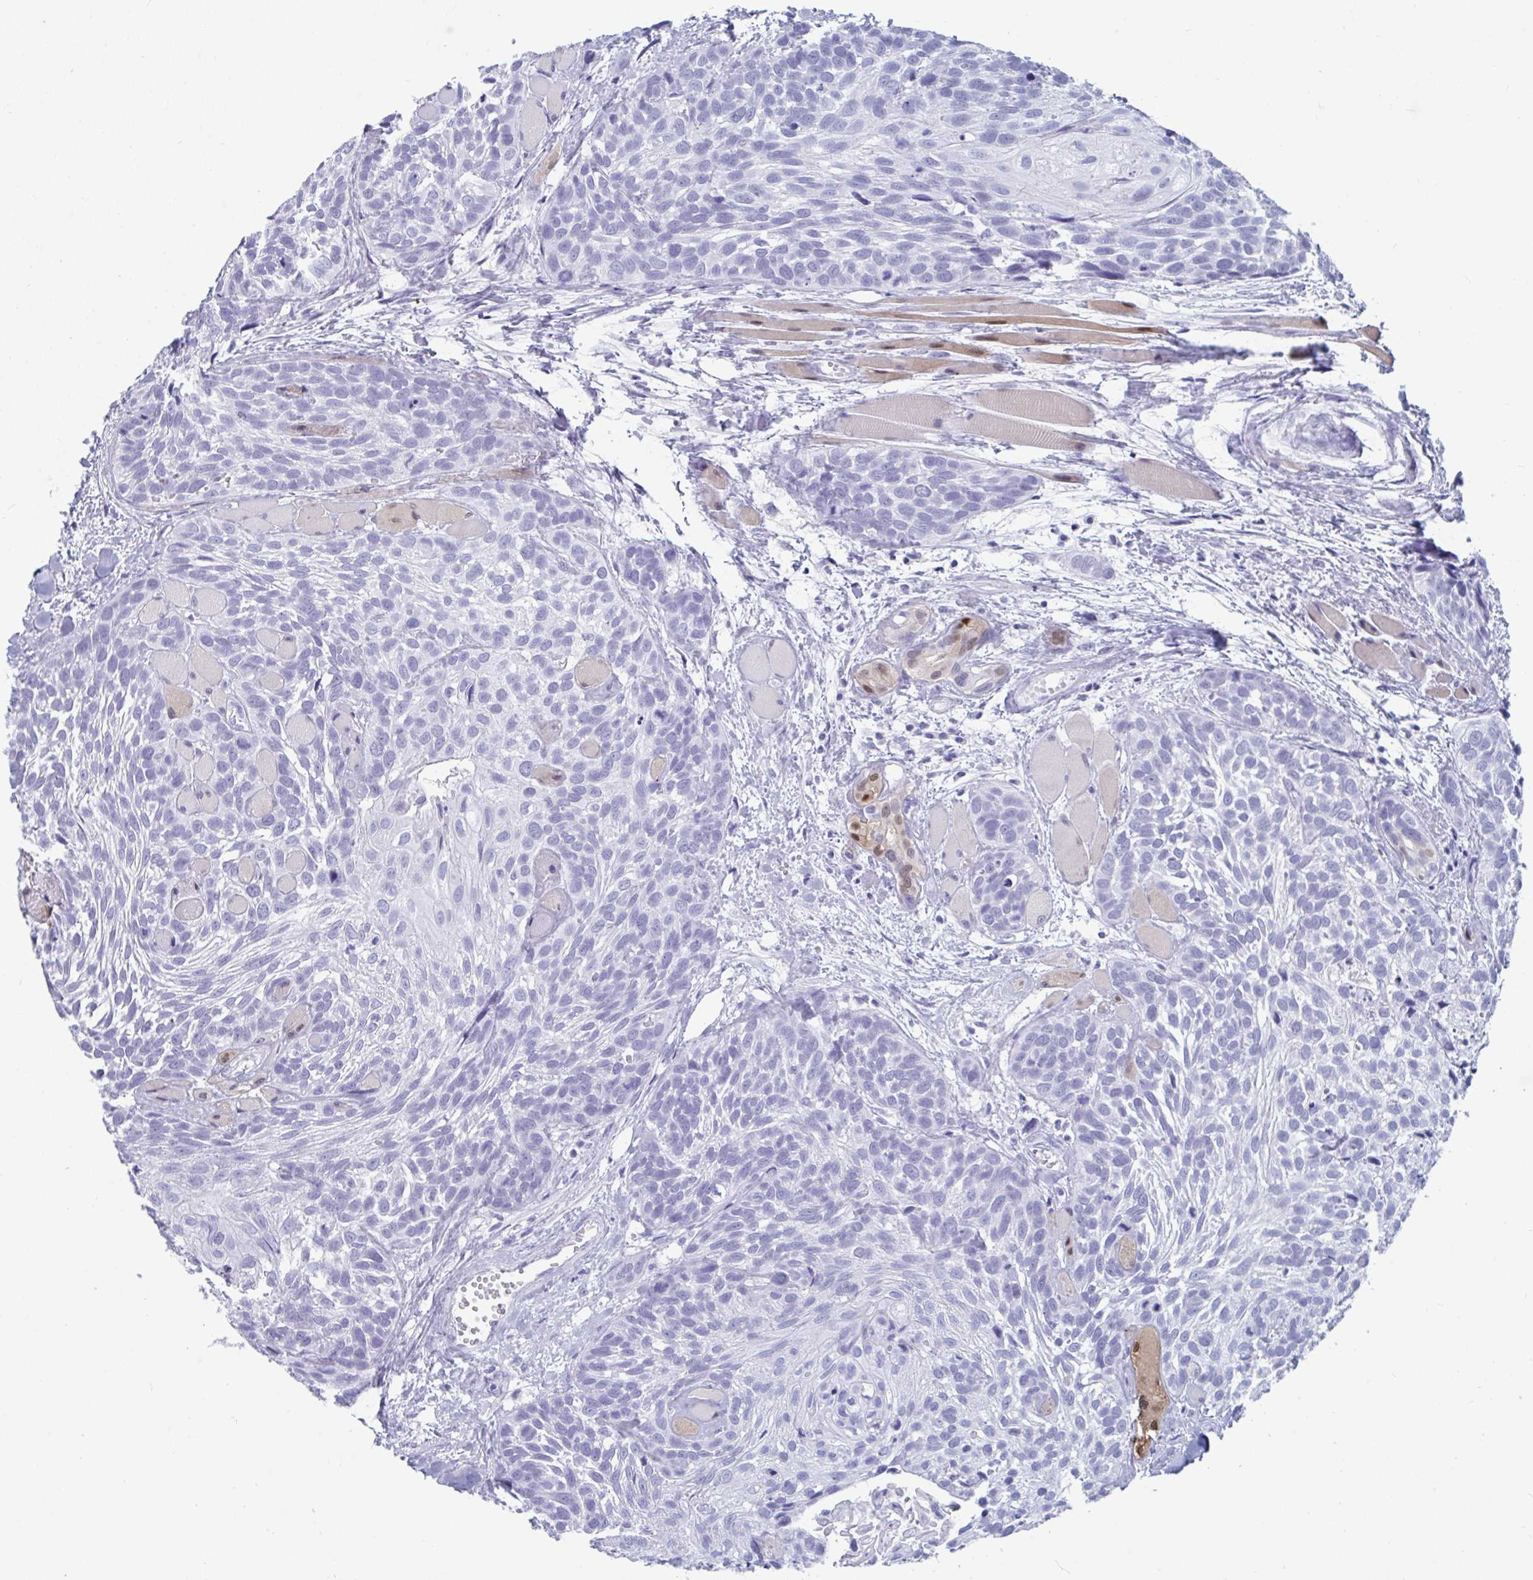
{"staining": {"intensity": "negative", "quantity": "none", "location": "none"}, "tissue": "head and neck cancer", "cell_type": "Tumor cells", "image_type": "cancer", "snomed": [{"axis": "morphology", "description": "Squamous cell carcinoma, NOS"}, {"axis": "topography", "description": "Head-Neck"}], "caption": "This is an immunohistochemistry (IHC) image of human head and neck cancer. There is no expression in tumor cells.", "gene": "GKN2", "patient": {"sex": "female", "age": 50}}